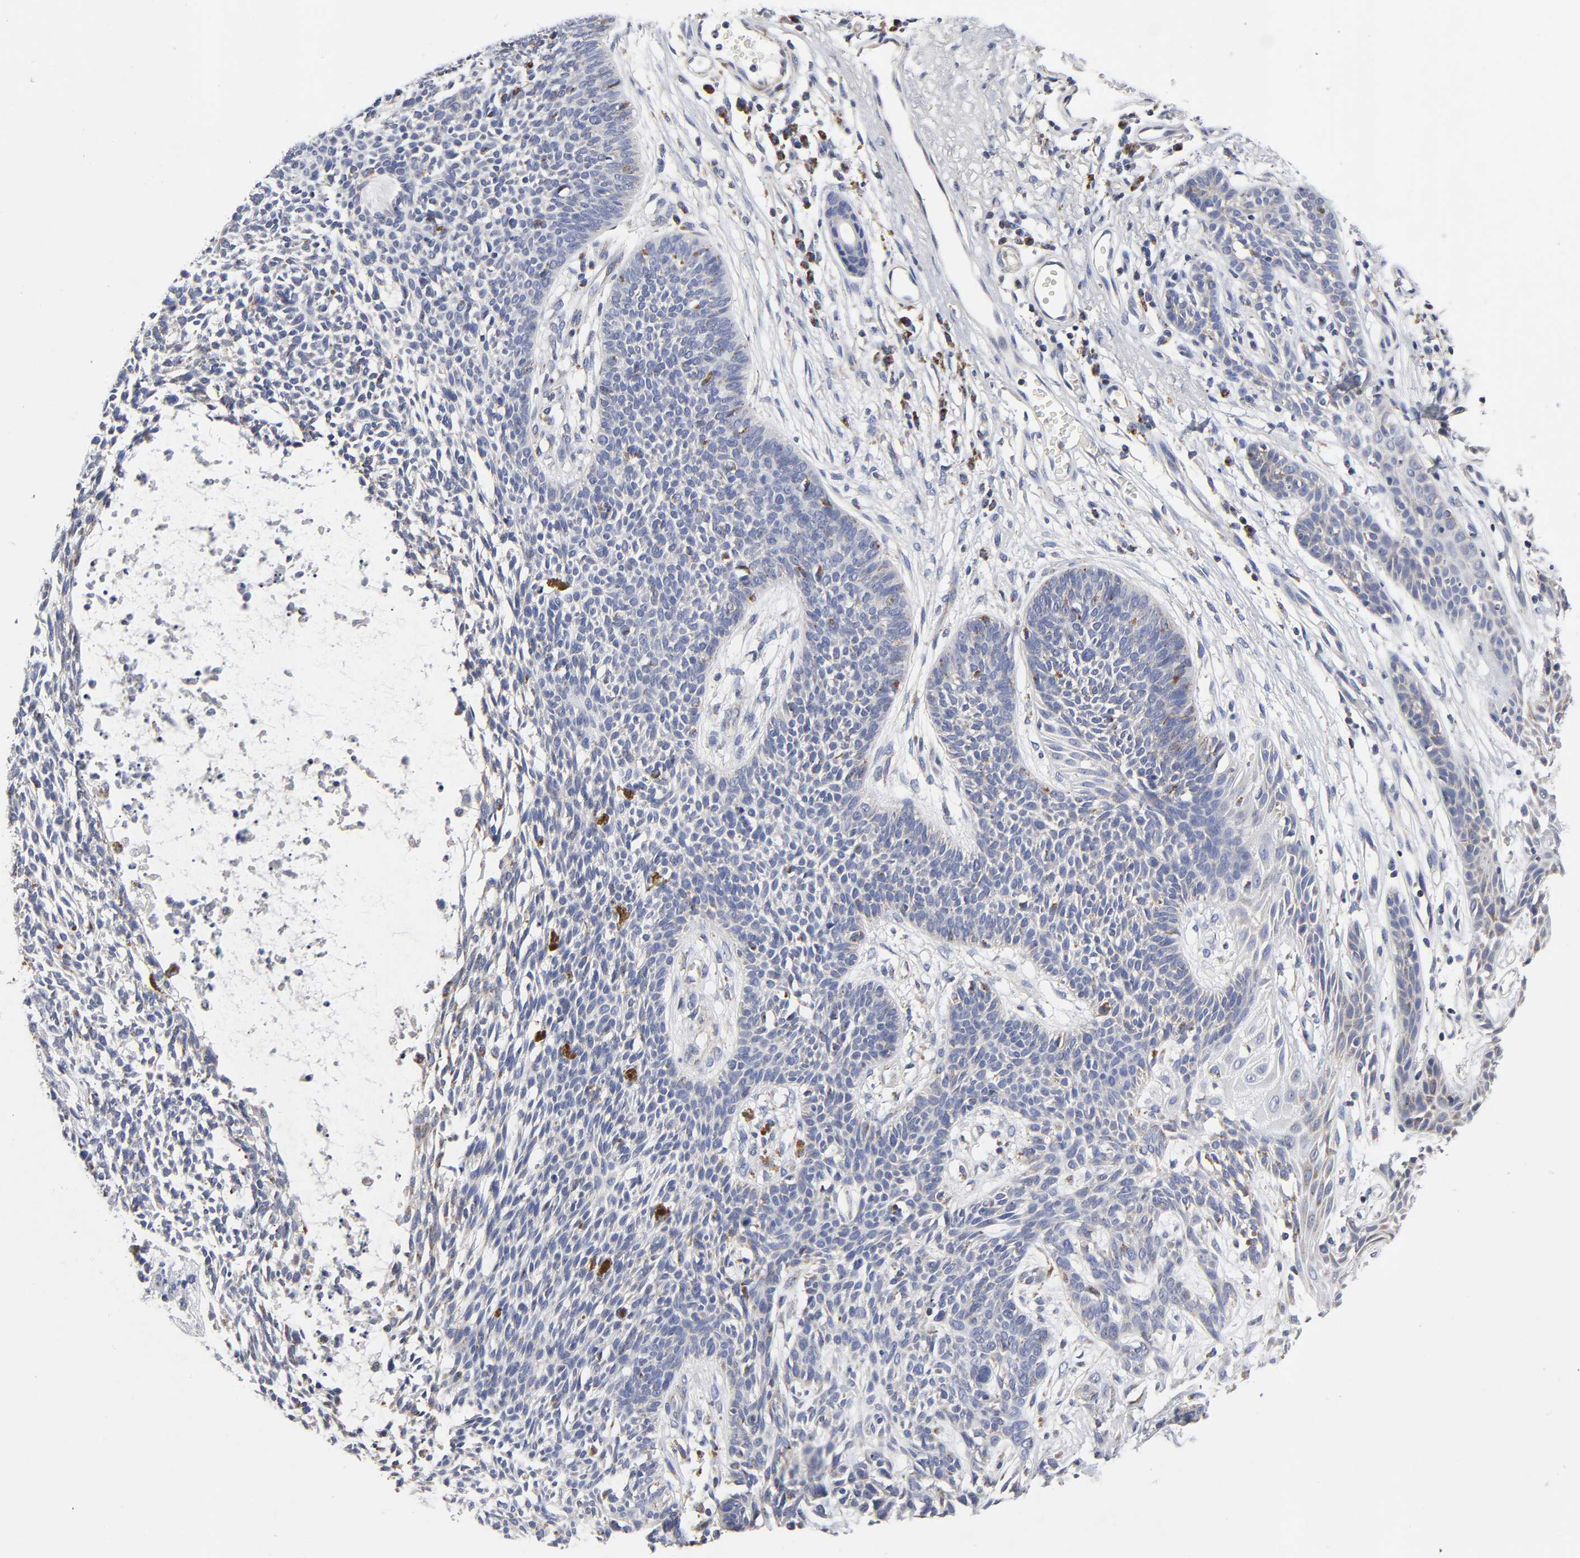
{"staining": {"intensity": "strong", "quantity": "<25%", "location": "cytoplasmic/membranous"}, "tissue": "skin cancer", "cell_type": "Tumor cells", "image_type": "cancer", "snomed": [{"axis": "morphology", "description": "Basal cell carcinoma"}, {"axis": "topography", "description": "Skin"}], "caption": "Human skin basal cell carcinoma stained for a protein (brown) shows strong cytoplasmic/membranous positive positivity in approximately <25% of tumor cells.", "gene": "AOPEP", "patient": {"sex": "female", "age": 84}}